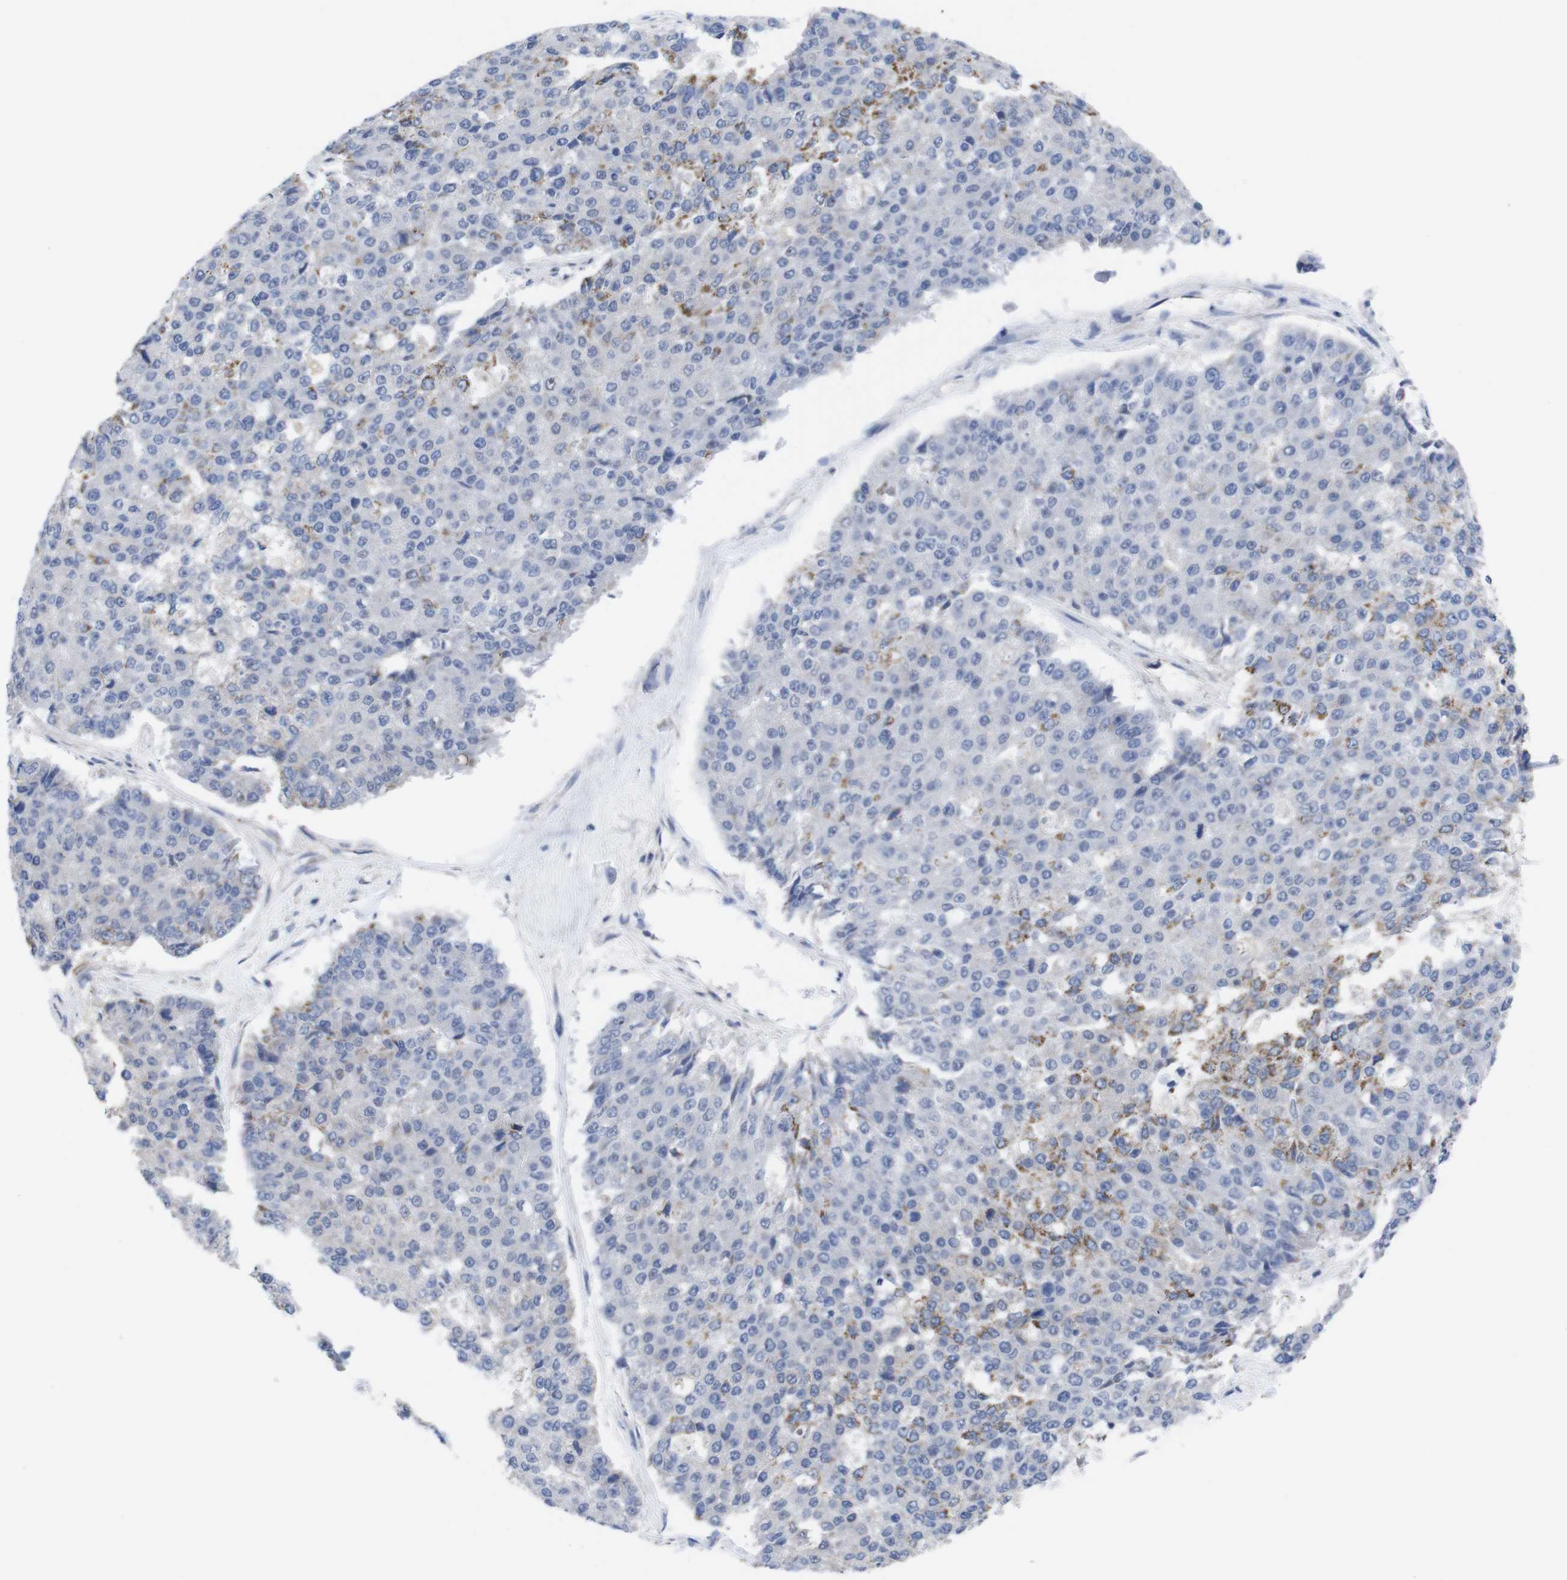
{"staining": {"intensity": "moderate", "quantity": "<25%", "location": "cytoplasmic/membranous"}, "tissue": "pancreatic cancer", "cell_type": "Tumor cells", "image_type": "cancer", "snomed": [{"axis": "morphology", "description": "Adenocarcinoma, NOS"}, {"axis": "topography", "description": "Pancreas"}], "caption": "Immunohistochemical staining of human adenocarcinoma (pancreatic) displays low levels of moderate cytoplasmic/membranous protein staining in about <25% of tumor cells. The staining is performed using DAB brown chromogen to label protein expression. The nuclei are counter-stained blue using hematoxylin.", "gene": "USH1C", "patient": {"sex": "male", "age": 50}}